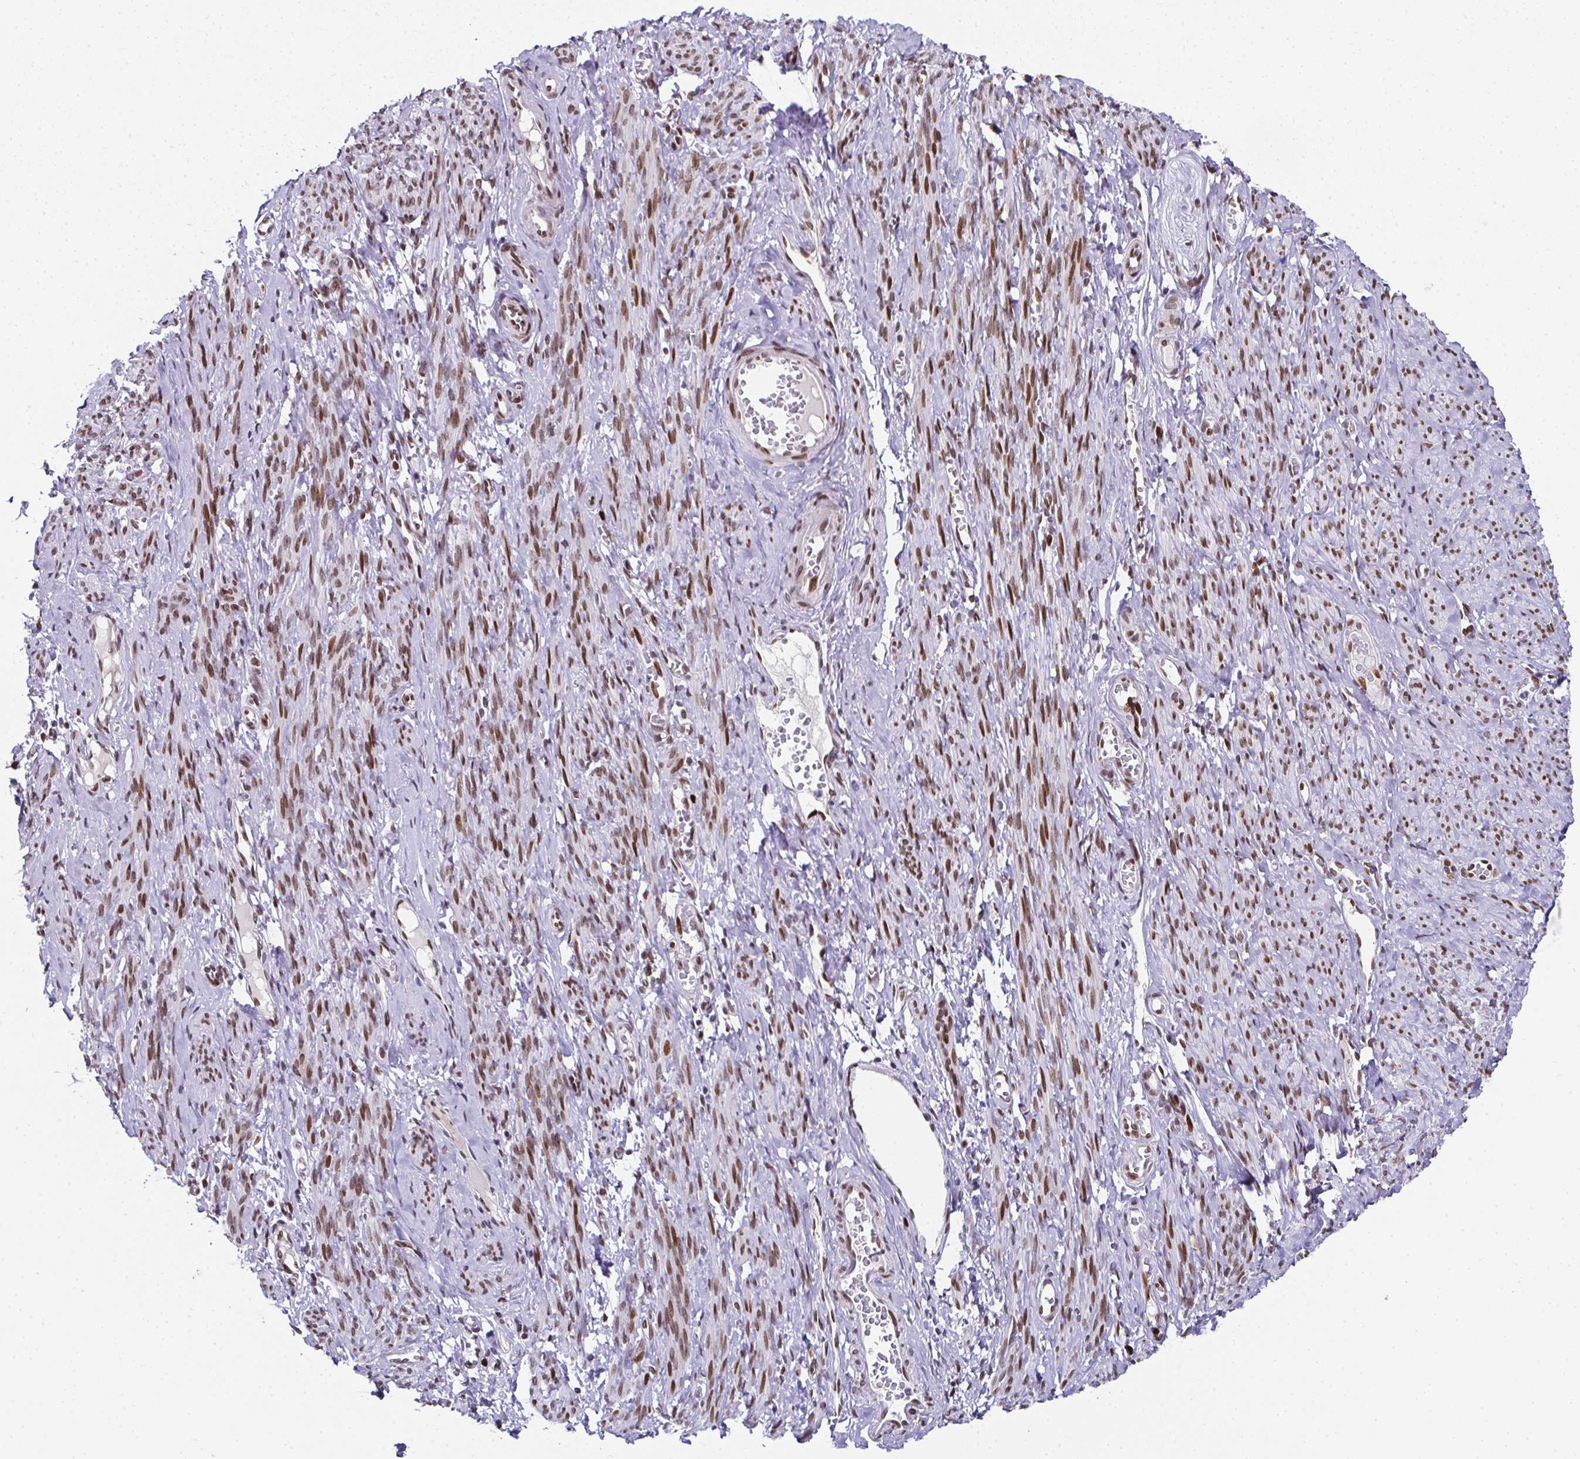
{"staining": {"intensity": "moderate", "quantity": ">75%", "location": "nuclear"}, "tissue": "smooth muscle", "cell_type": "Smooth muscle cells", "image_type": "normal", "snomed": [{"axis": "morphology", "description": "Normal tissue, NOS"}, {"axis": "topography", "description": "Smooth muscle"}], "caption": "High-magnification brightfield microscopy of normal smooth muscle stained with DAB (3,3'-diaminobenzidine) (brown) and counterstained with hematoxylin (blue). smooth muscle cells exhibit moderate nuclear expression is appreciated in approximately>75% of cells.", "gene": "RB1", "patient": {"sex": "female", "age": 65}}